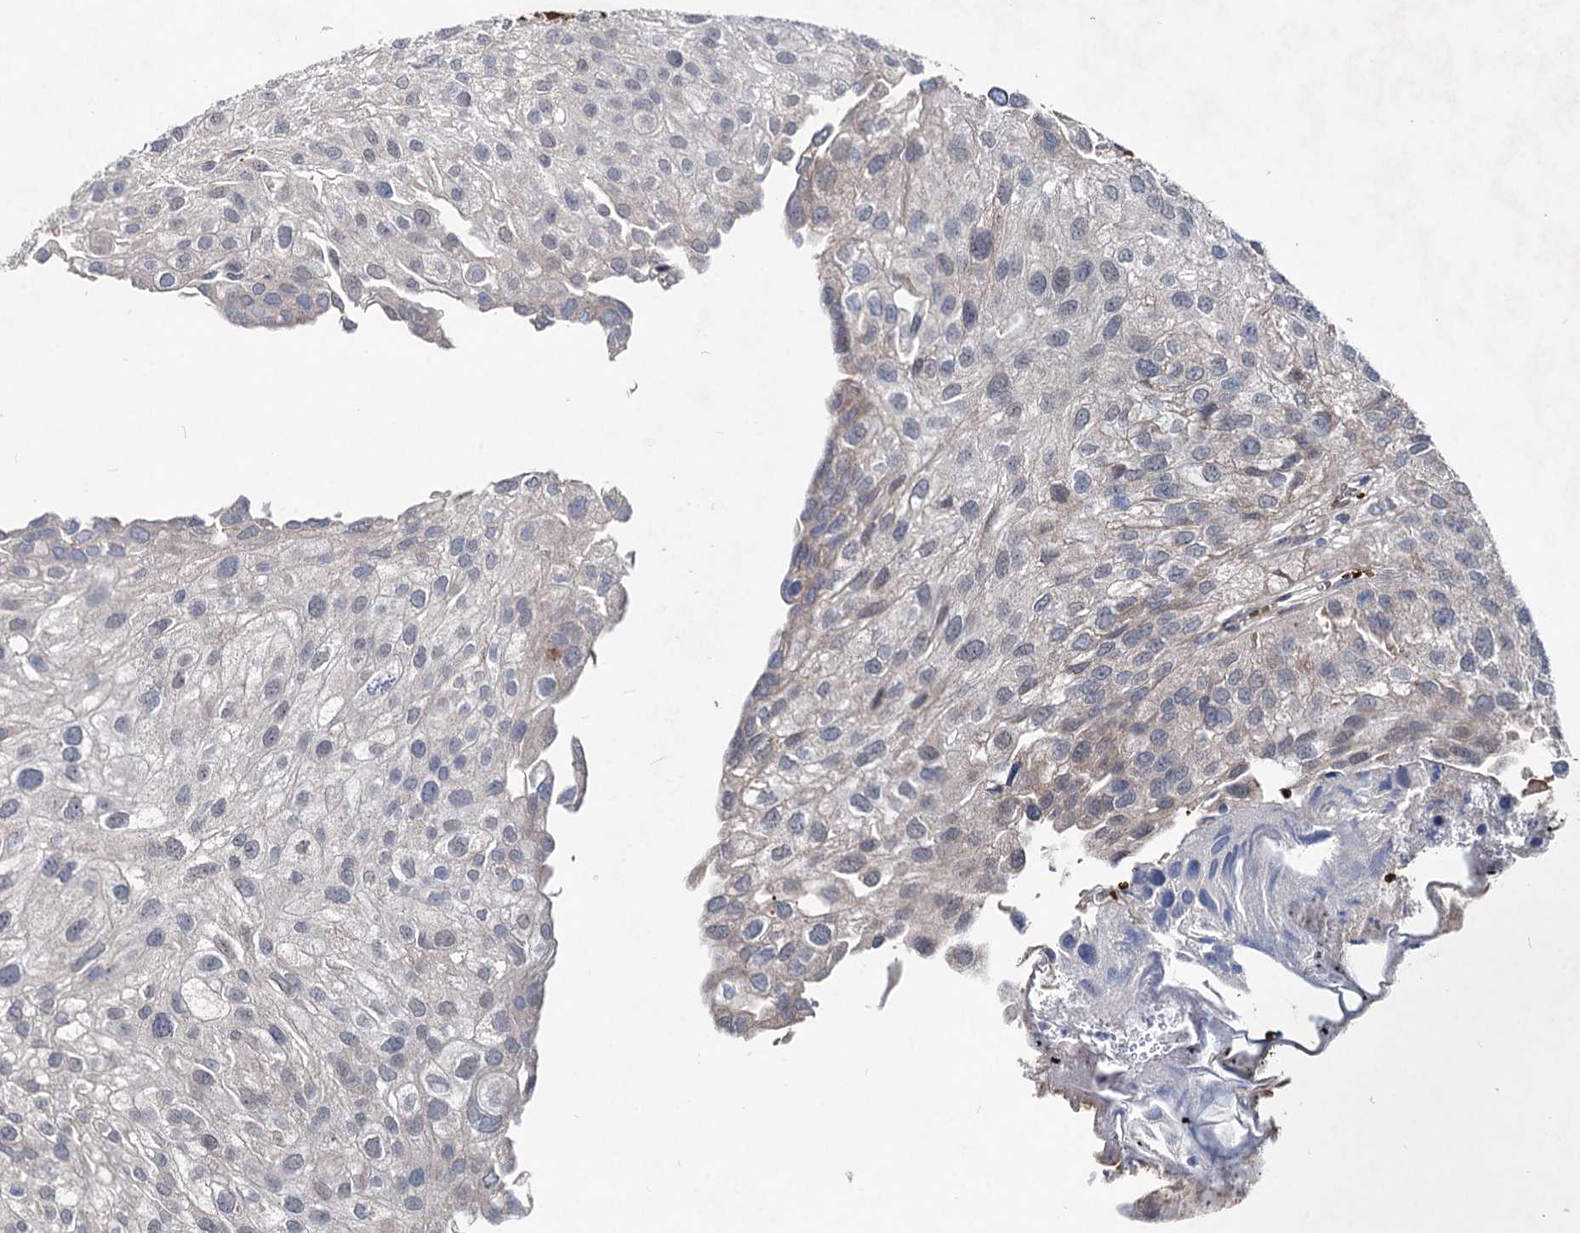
{"staining": {"intensity": "negative", "quantity": "none", "location": "none"}, "tissue": "urothelial cancer", "cell_type": "Tumor cells", "image_type": "cancer", "snomed": [{"axis": "morphology", "description": "Urothelial carcinoma, Low grade"}, {"axis": "topography", "description": "Urinary bladder"}], "caption": "Protein analysis of low-grade urothelial carcinoma reveals no significant staining in tumor cells.", "gene": "RNF6", "patient": {"sex": "female", "age": 89}}